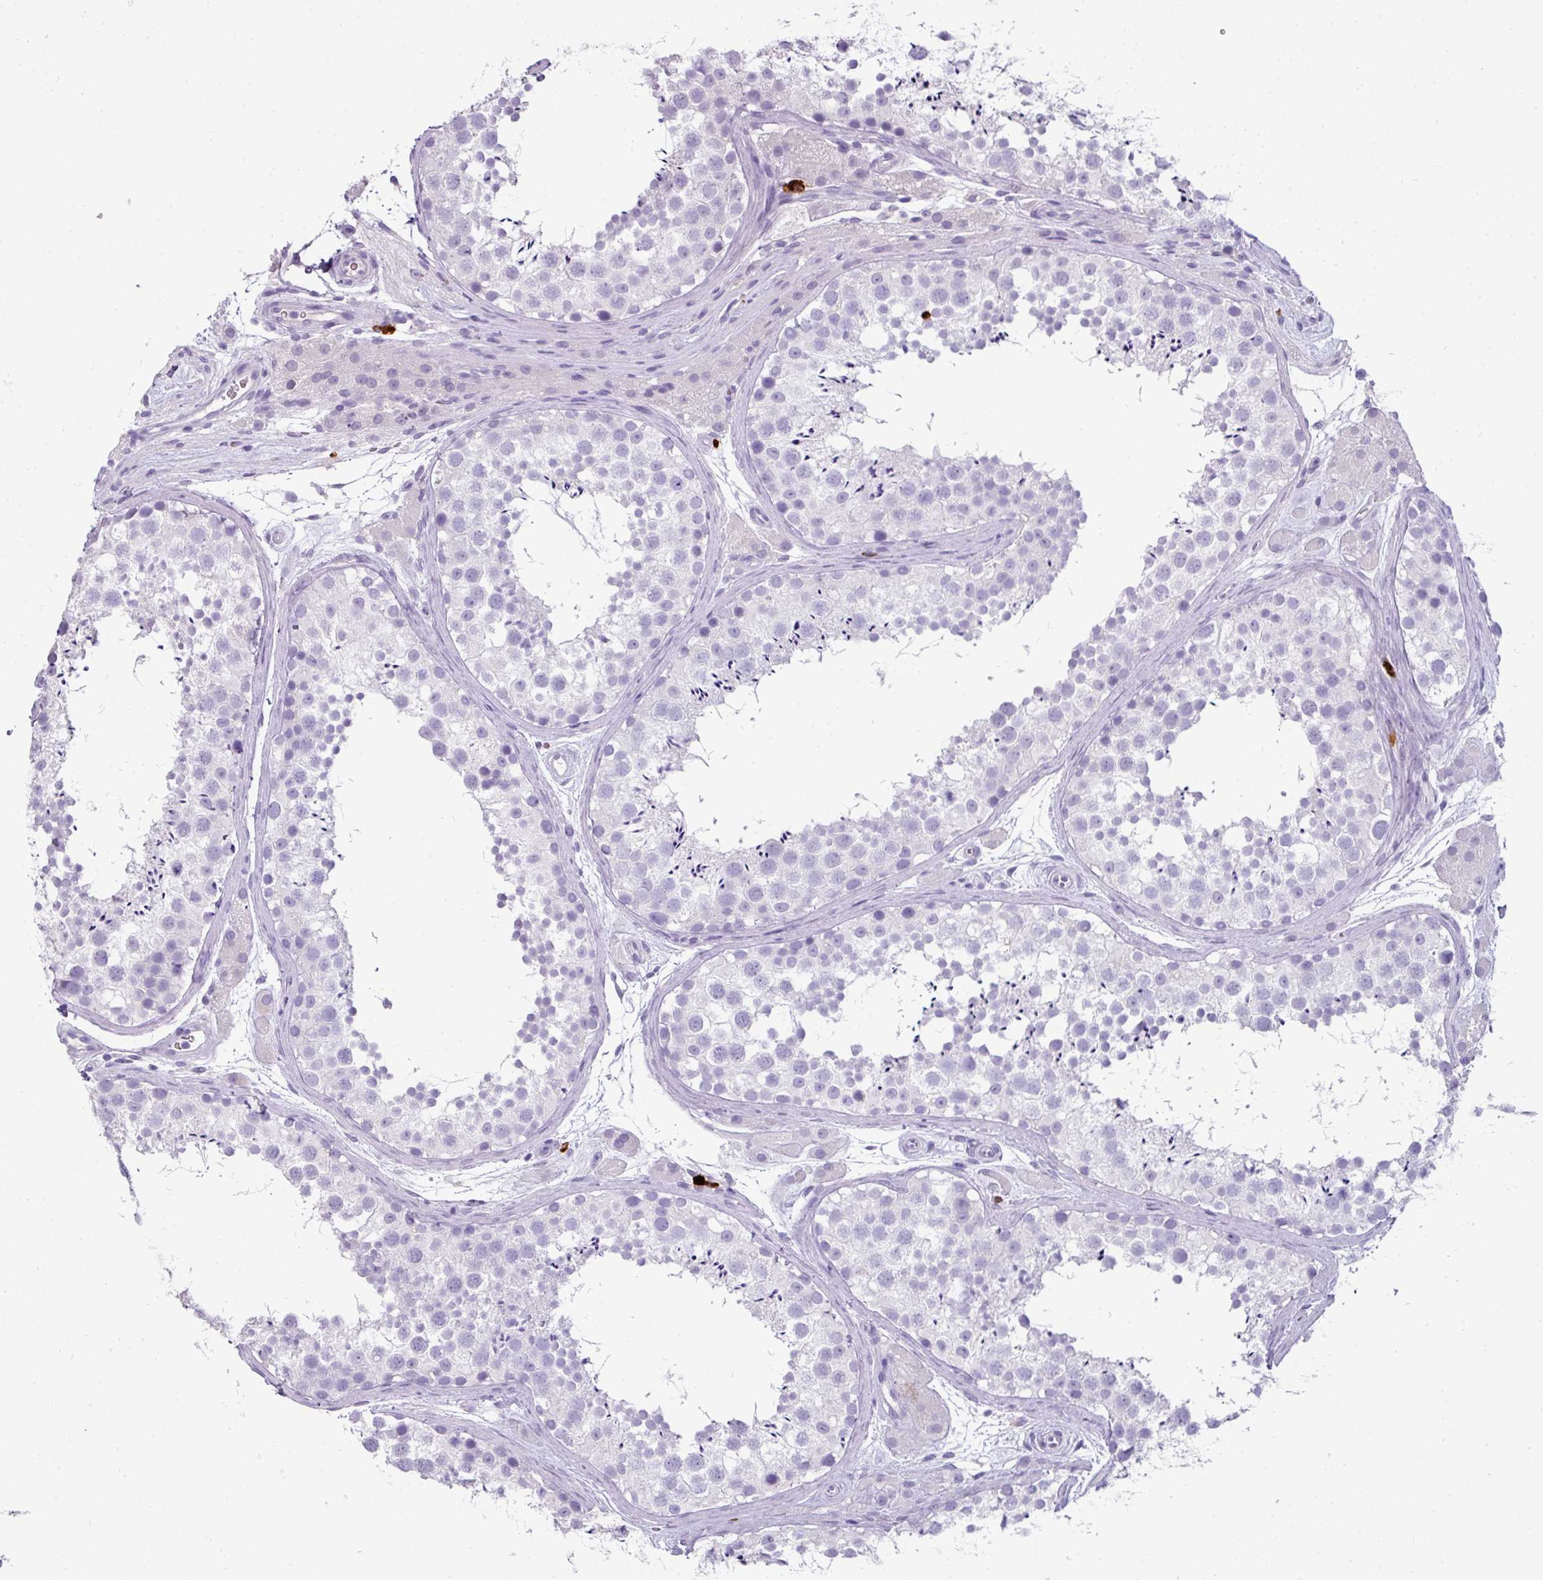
{"staining": {"intensity": "negative", "quantity": "none", "location": "none"}, "tissue": "testis", "cell_type": "Cells in seminiferous ducts", "image_type": "normal", "snomed": [{"axis": "morphology", "description": "Normal tissue, NOS"}, {"axis": "topography", "description": "Testis"}], "caption": "Cells in seminiferous ducts show no significant protein staining in normal testis. The staining was performed using DAB to visualize the protein expression in brown, while the nuclei were stained in blue with hematoxylin (Magnification: 20x).", "gene": "CTSG", "patient": {"sex": "male", "age": 41}}